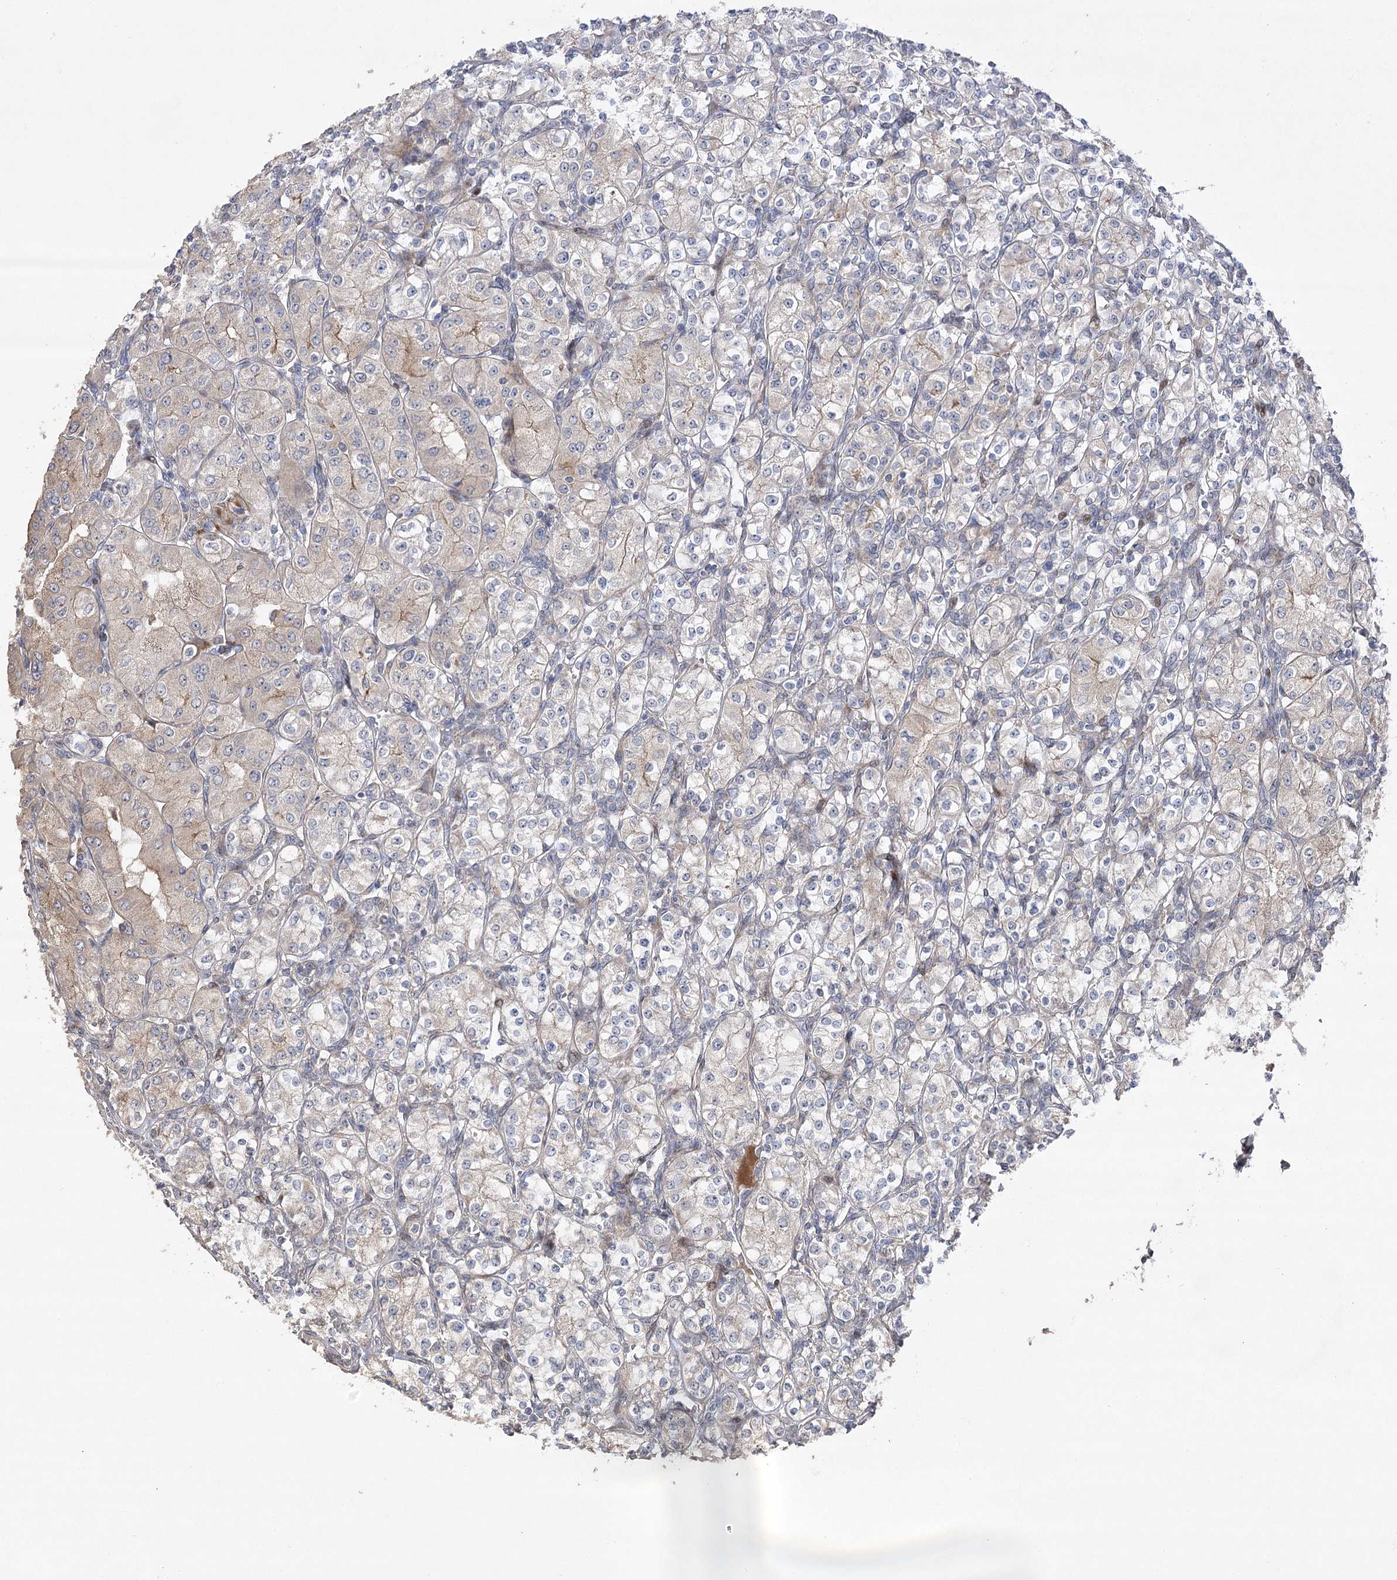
{"staining": {"intensity": "weak", "quantity": "25%-75%", "location": "cytoplasmic/membranous"}, "tissue": "renal cancer", "cell_type": "Tumor cells", "image_type": "cancer", "snomed": [{"axis": "morphology", "description": "Adenocarcinoma, NOS"}, {"axis": "topography", "description": "Kidney"}], "caption": "Approximately 25%-75% of tumor cells in renal adenocarcinoma reveal weak cytoplasmic/membranous protein staining as visualized by brown immunohistochemical staining.", "gene": "OBSL1", "patient": {"sex": "male", "age": 77}}